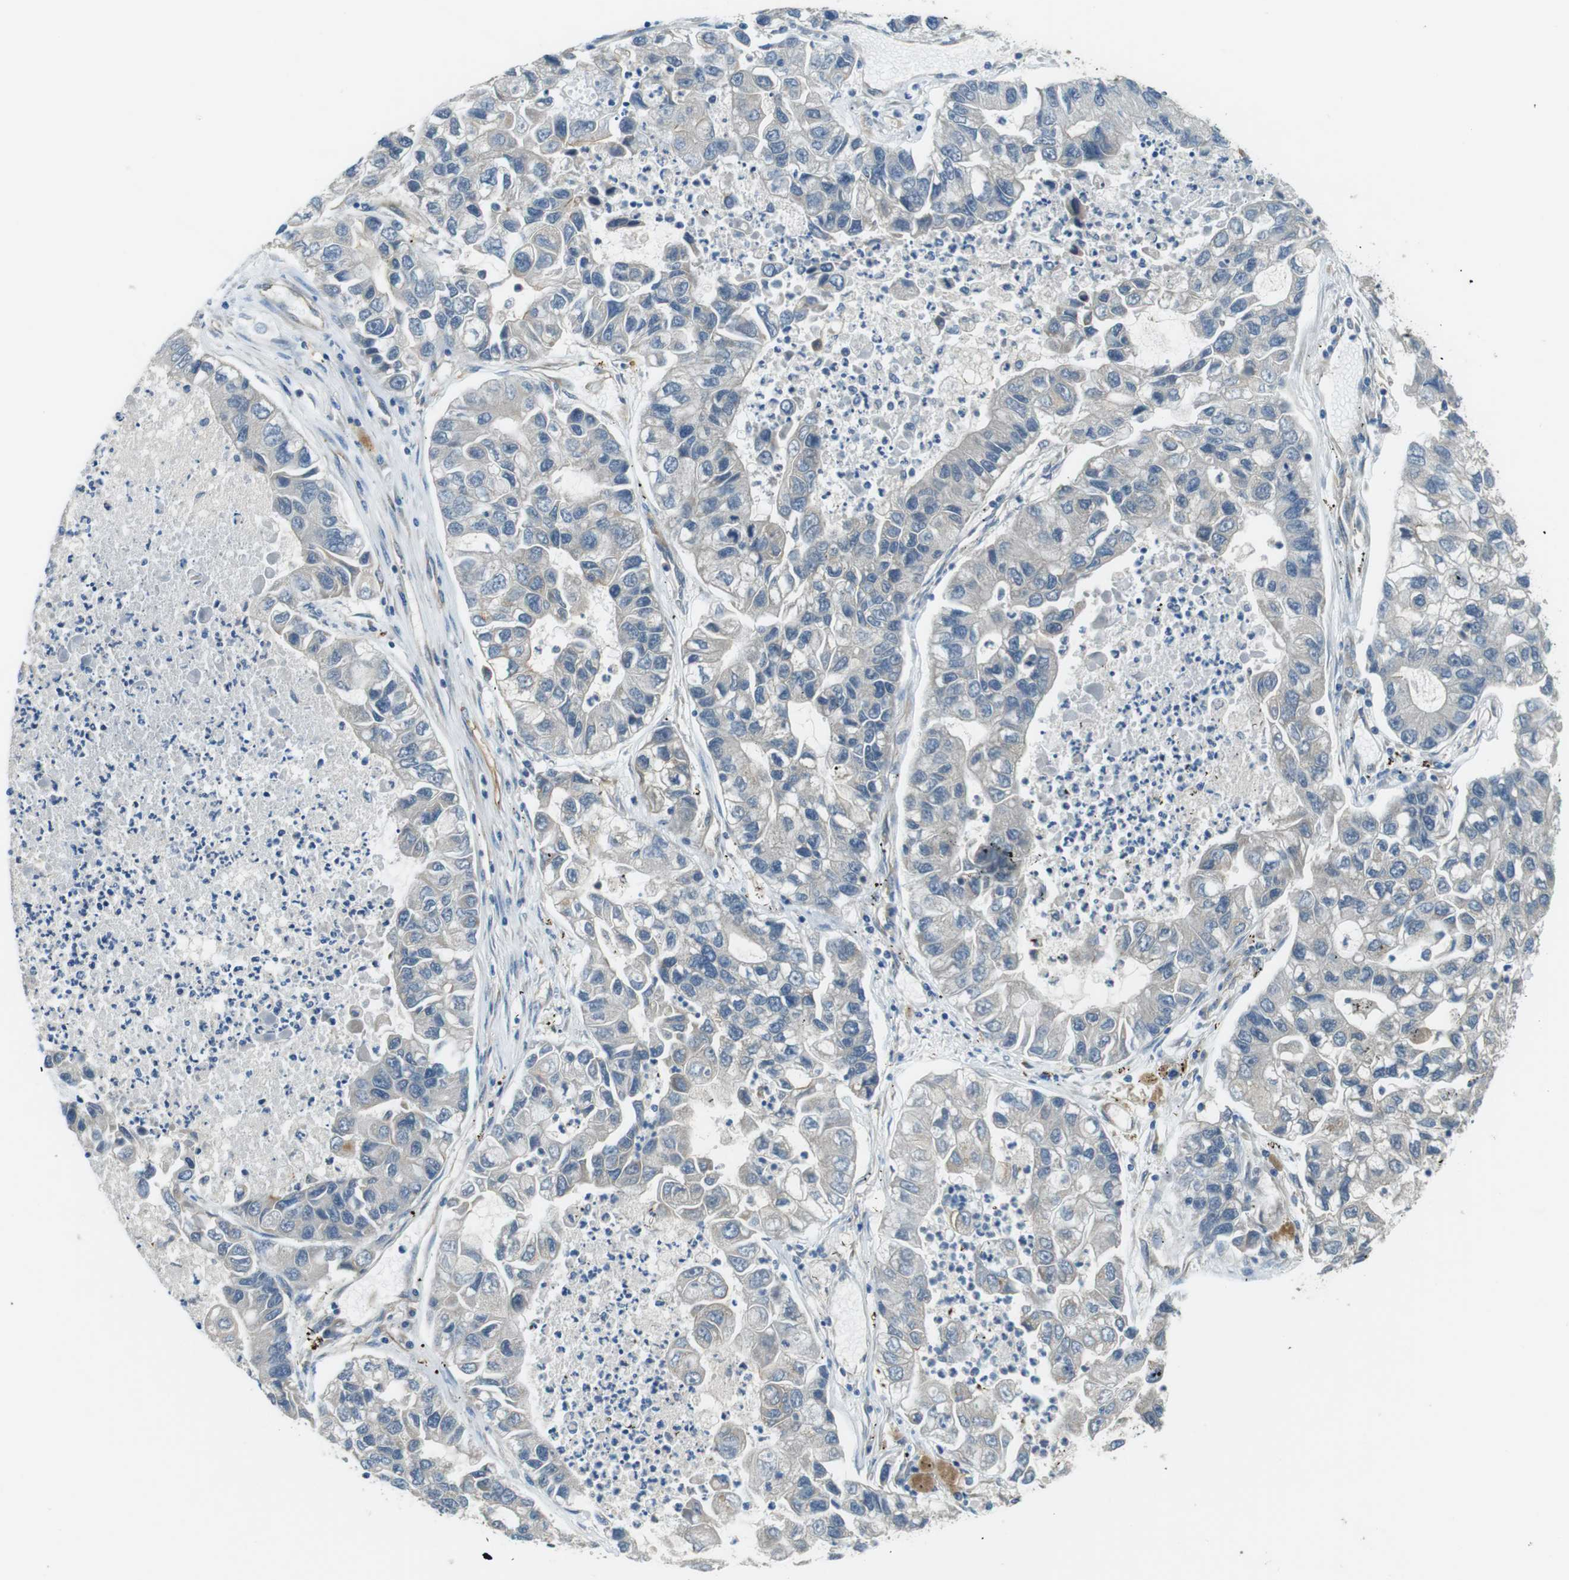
{"staining": {"intensity": "negative", "quantity": "none", "location": "none"}, "tissue": "lung cancer", "cell_type": "Tumor cells", "image_type": "cancer", "snomed": [{"axis": "morphology", "description": "Adenocarcinoma, NOS"}, {"axis": "topography", "description": "Lung"}], "caption": "Photomicrograph shows no significant protein positivity in tumor cells of lung cancer.", "gene": "PALD1", "patient": {"sex": "female", "age": 51}}